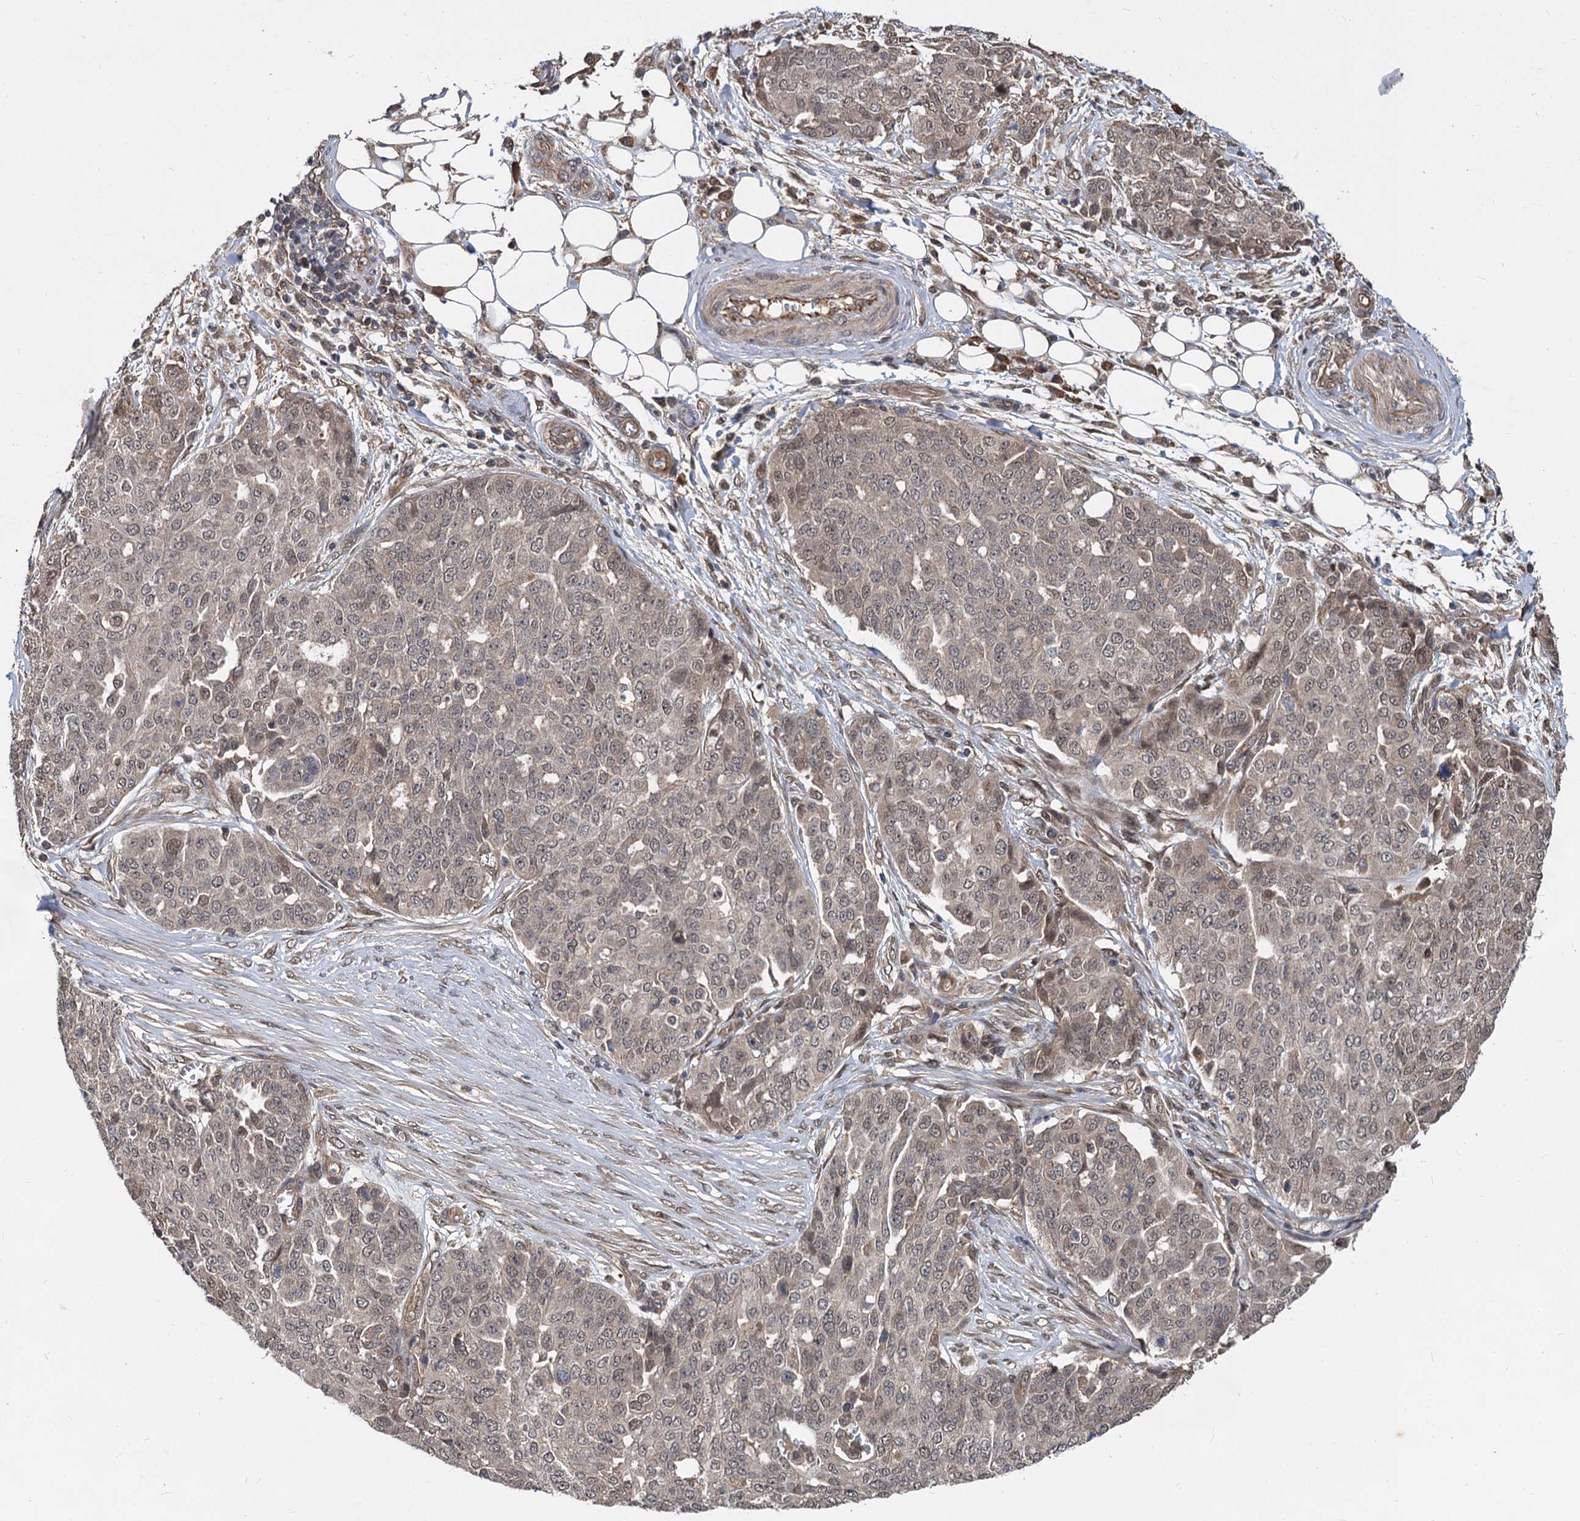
{"staining": {"intensity": "weak", "quantity": "25%-75%", "location": "nuclear"}, "tissue": "ovarian cancer", "cell_type": "Tumor cells", "image_type": "cancer", "snomed": [{"axis": "morphology", "description": "Cystadenocarcinoma, serous, NOS"}, {"axis": "topography", "description": "Soft tissue"}, {"axis": "topography", "description": "Ovary"}], "caption": "Immunohistochemical staining of human ovarian cancer (serous cystadenocarcinoma) displays low levels of weak nuclear protein staining in about 25%-75% of tumor cells. (DAB = brown stain, brightfield microscopy at high magnification).", "gene": "PSMD4", "patient": {"sex": "female", "age": 57}}